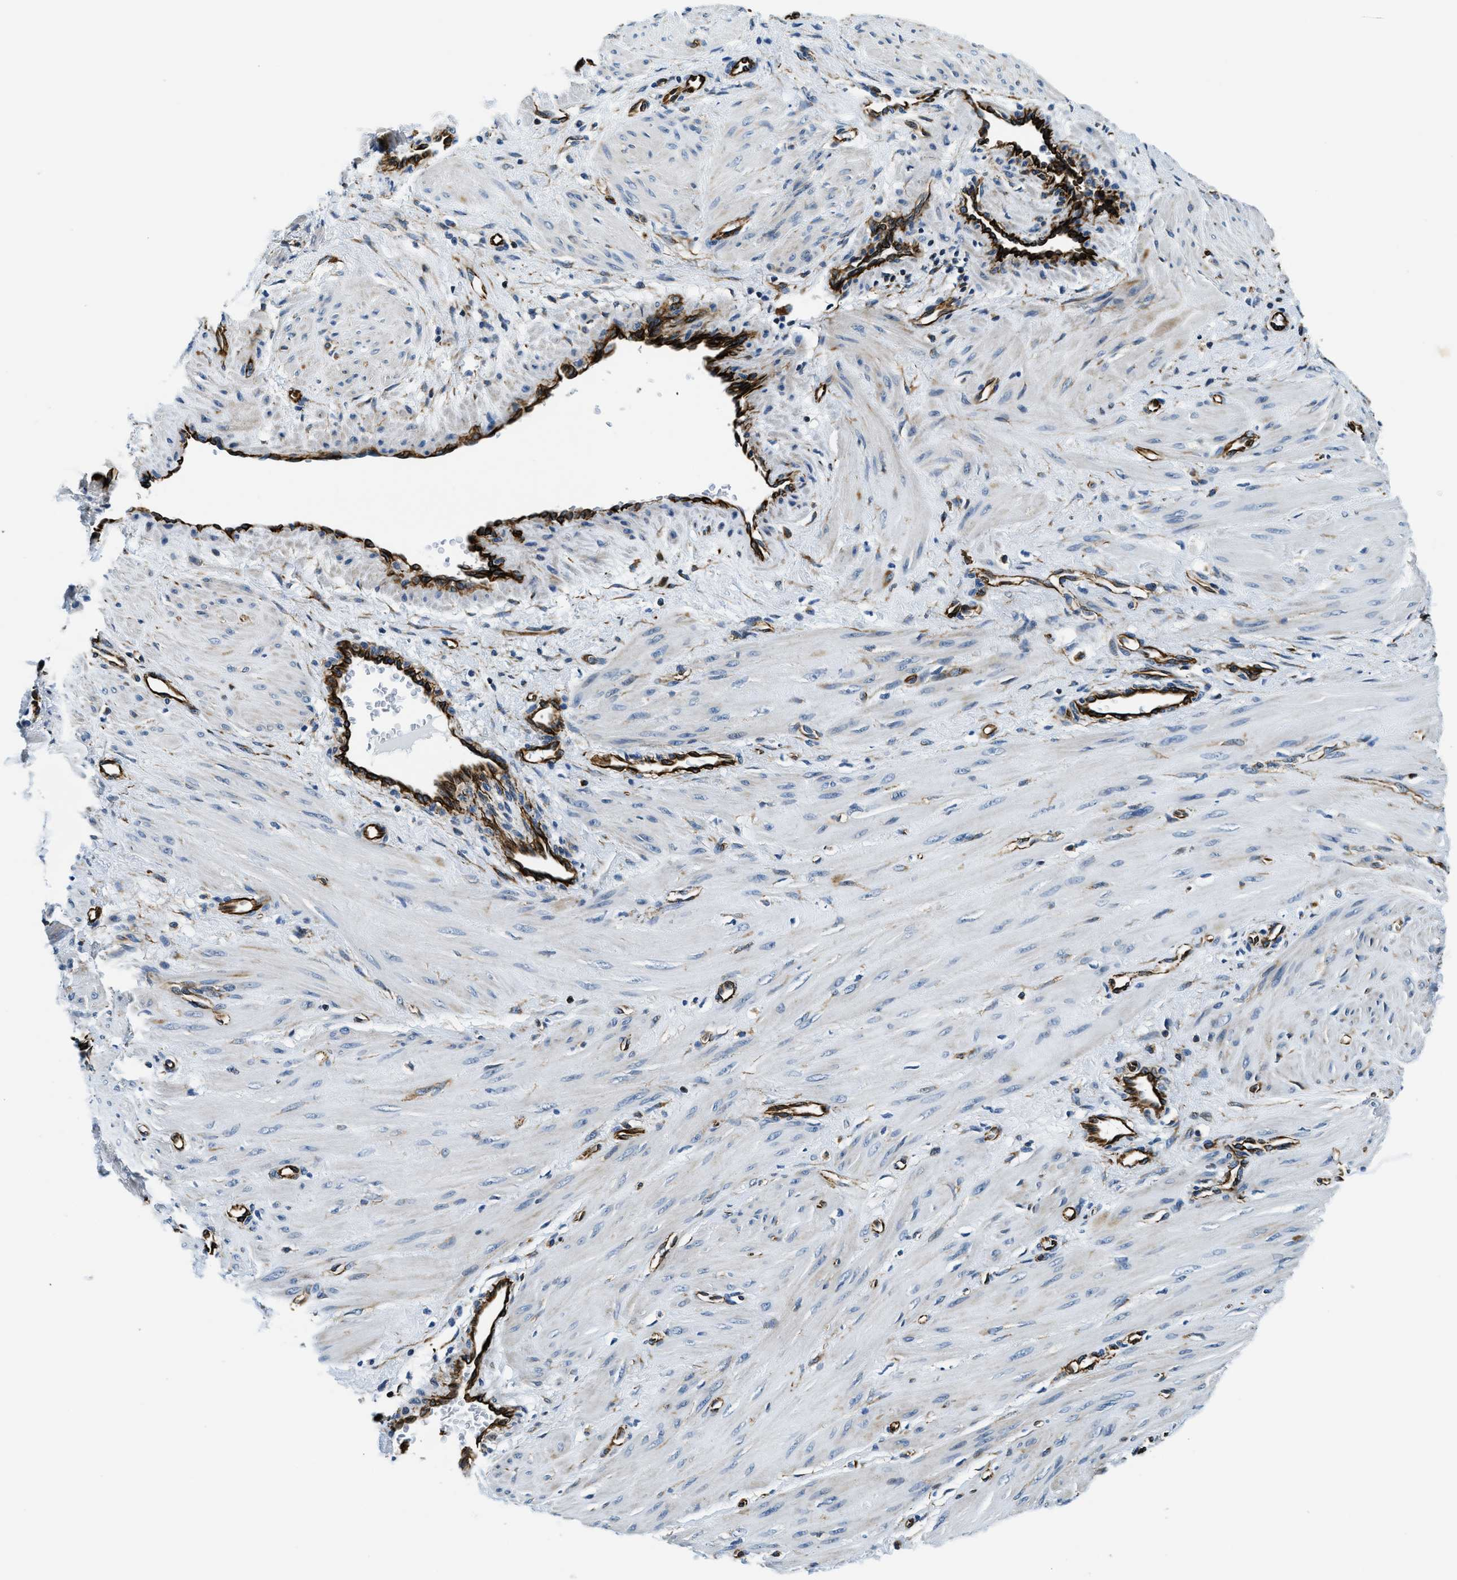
{"staining": {"intensity": "weak", "quantity": "<25%", "location": "cytoplasmic/membranous"}, "tissue": "smooth muscle", "cell_type": "Smooth muscle cells", "image_type": "normal", "snomed": [{"axis": "morphology", "description": "Normal tissue, NOS"}, {"axis": "topography", "description": "Endometrium"}], "caption": "Immunohistochemistry photomicrograph of benign human smooth muscle stained for a protein (brown), which demonstrates no staining in smooth muscle cells.", "gene": "GNS", "patient": {"sex": "female", "age": 33}}